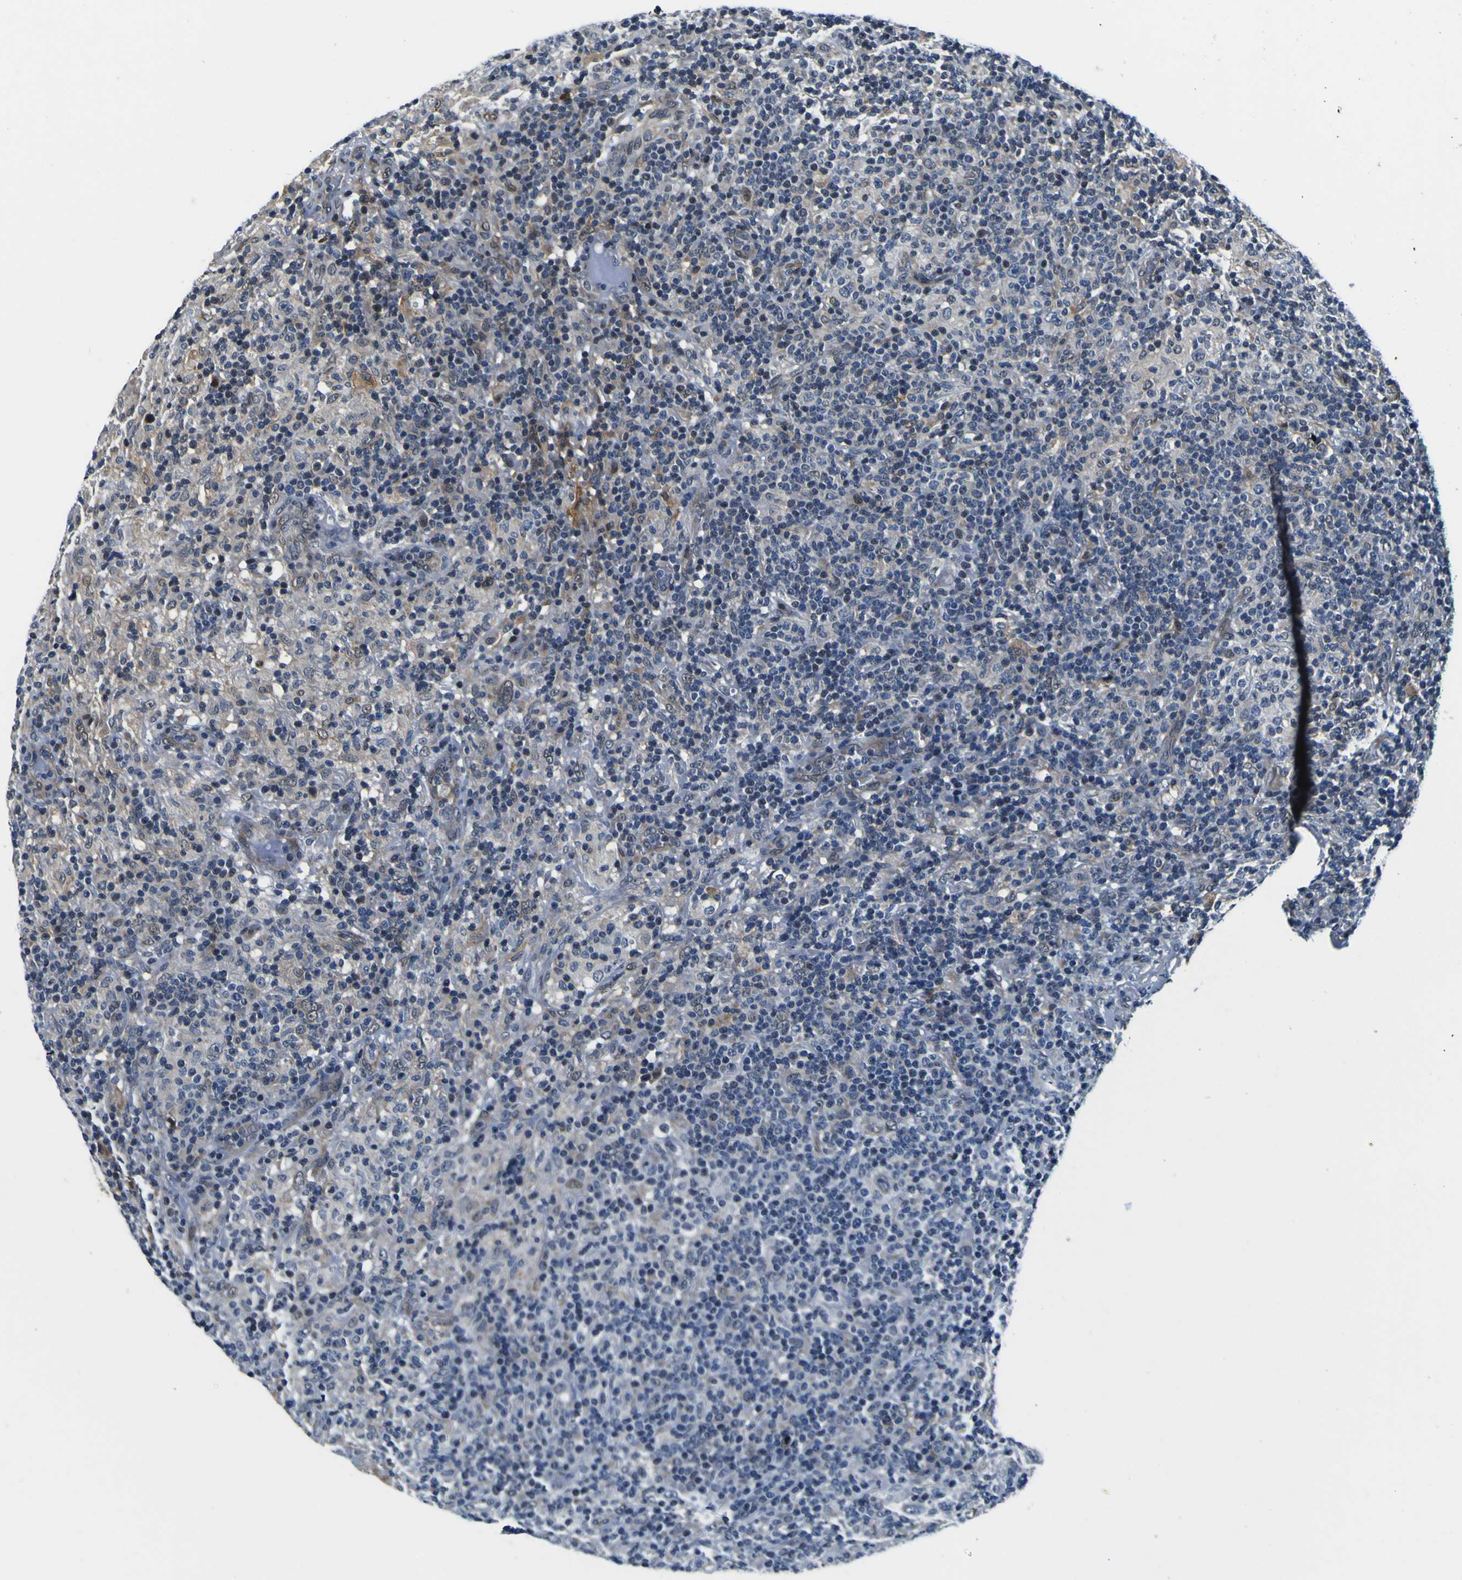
{"staining": {"intensity": "weak", "quantity": "<25%", "location": "nuclear"}, "tissue": "lymphoma", "cell_type": "Tumor cells", "image_type": "cancer", "snomed": [{"axis": "morphology", "description": "Hodgkin's disease, NOS"}, {"axis": "topography", "description": "Lymph node"}], "caption": "The photomicrograph shows no staining of tumor cells in lymphoma.", "gene": "POSTN", "patient": {"sex": "male", "age": 70}}